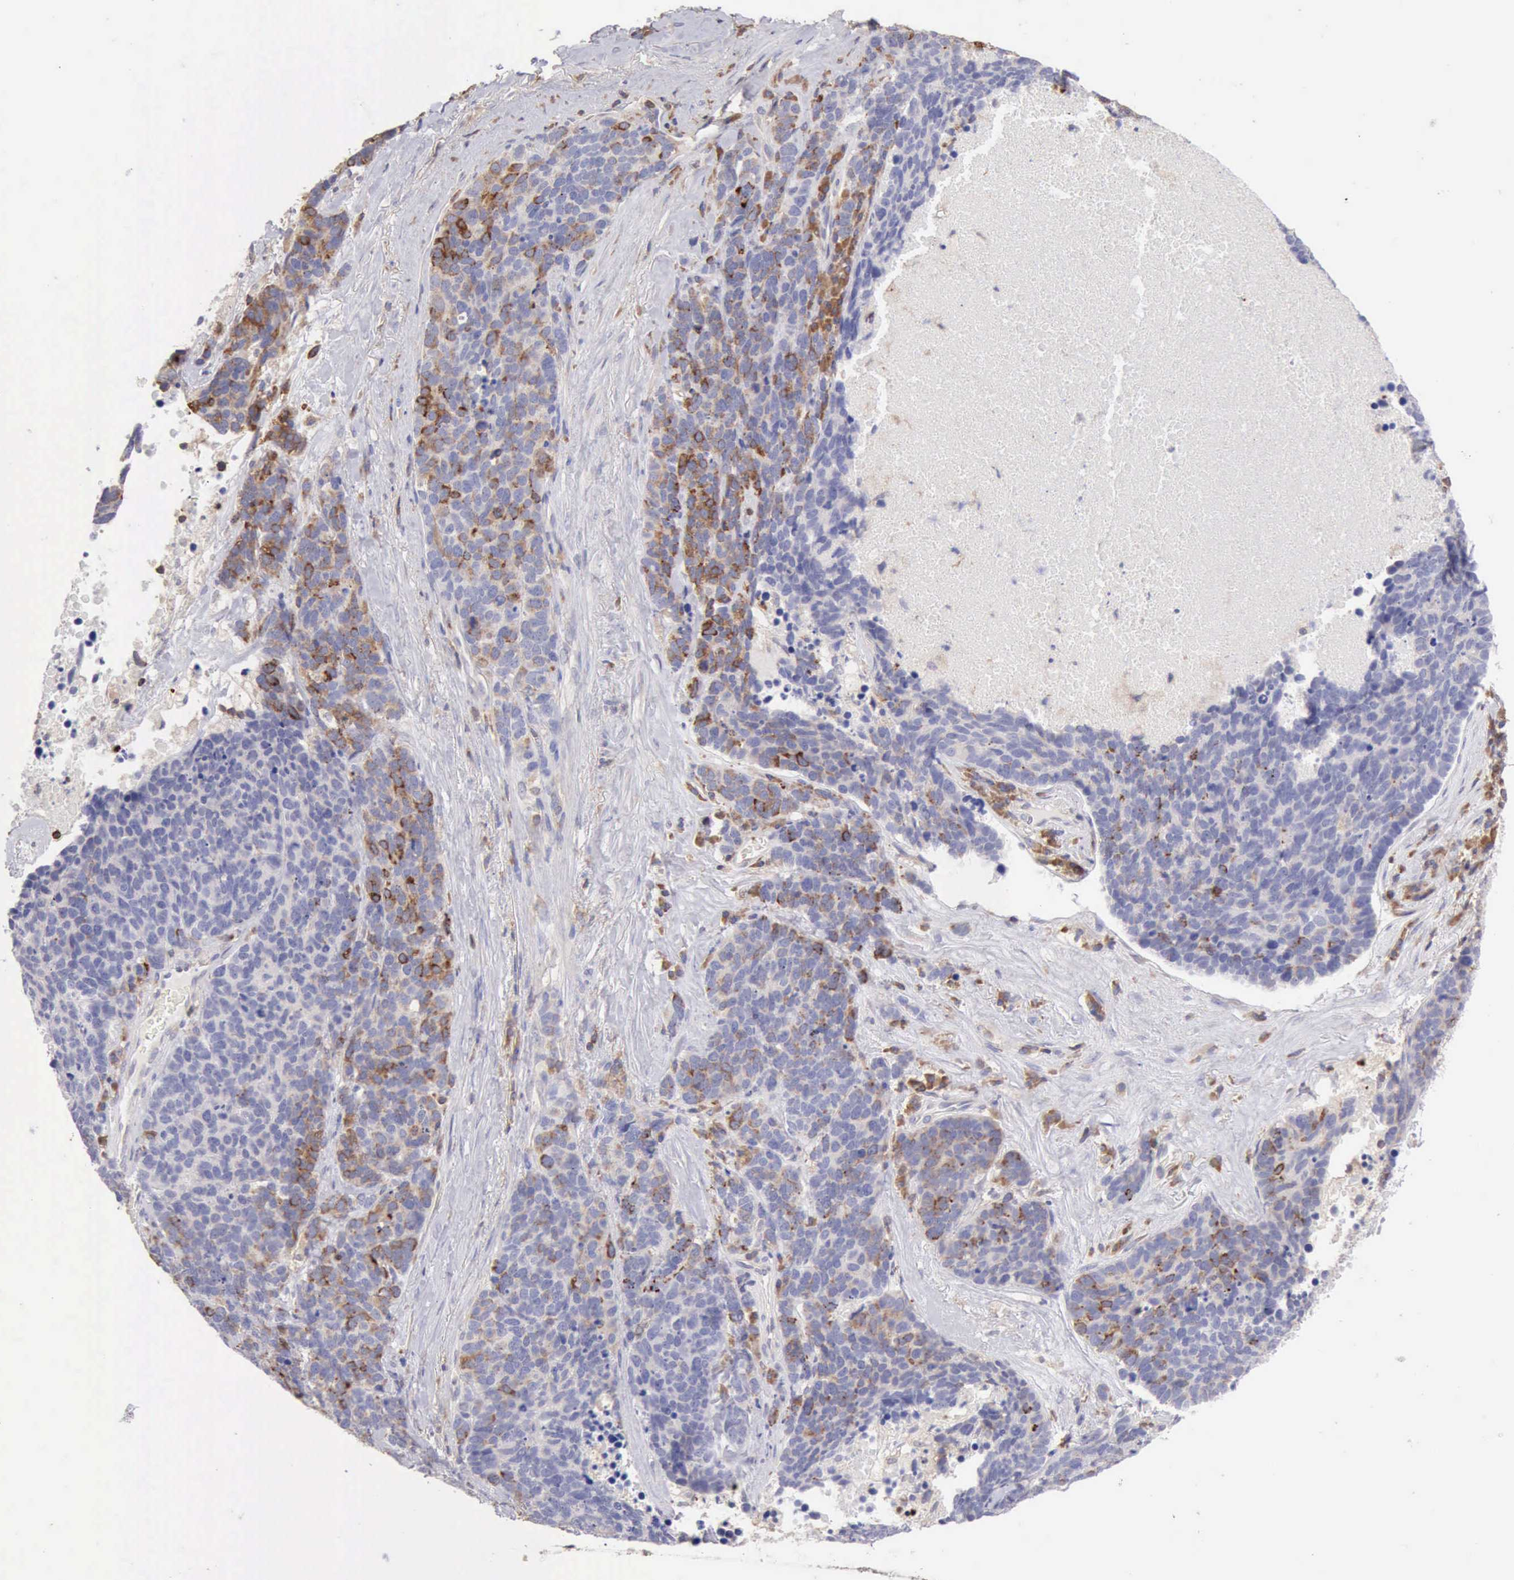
{"staining": {"intensity": "moderate", "quantity": "<25%", "location": "cytoplasmic/membranous"}, "tissue": "lung cancer", "cell_type": "Tumor cells", "image_type": "cancer", "snomed": [{"axis": "morphology", "description": "Neoplasm, malignant, NOS"}, {"axis": "topography", "description": "Lung"}], "caption": "Immunohistochemistry photomicrograph of neoplastic tissue: human lung cancer (malignant neoplasm) stained using immunohistochemistry displays low levels of moderate protein expression localized specifically in the cytoplasmic/membranous of tumor cells, appearing as a cytoplasmic/membranous brown color.", "gene": "SASH3", "patient": {"sex": "female", "age": 75}}